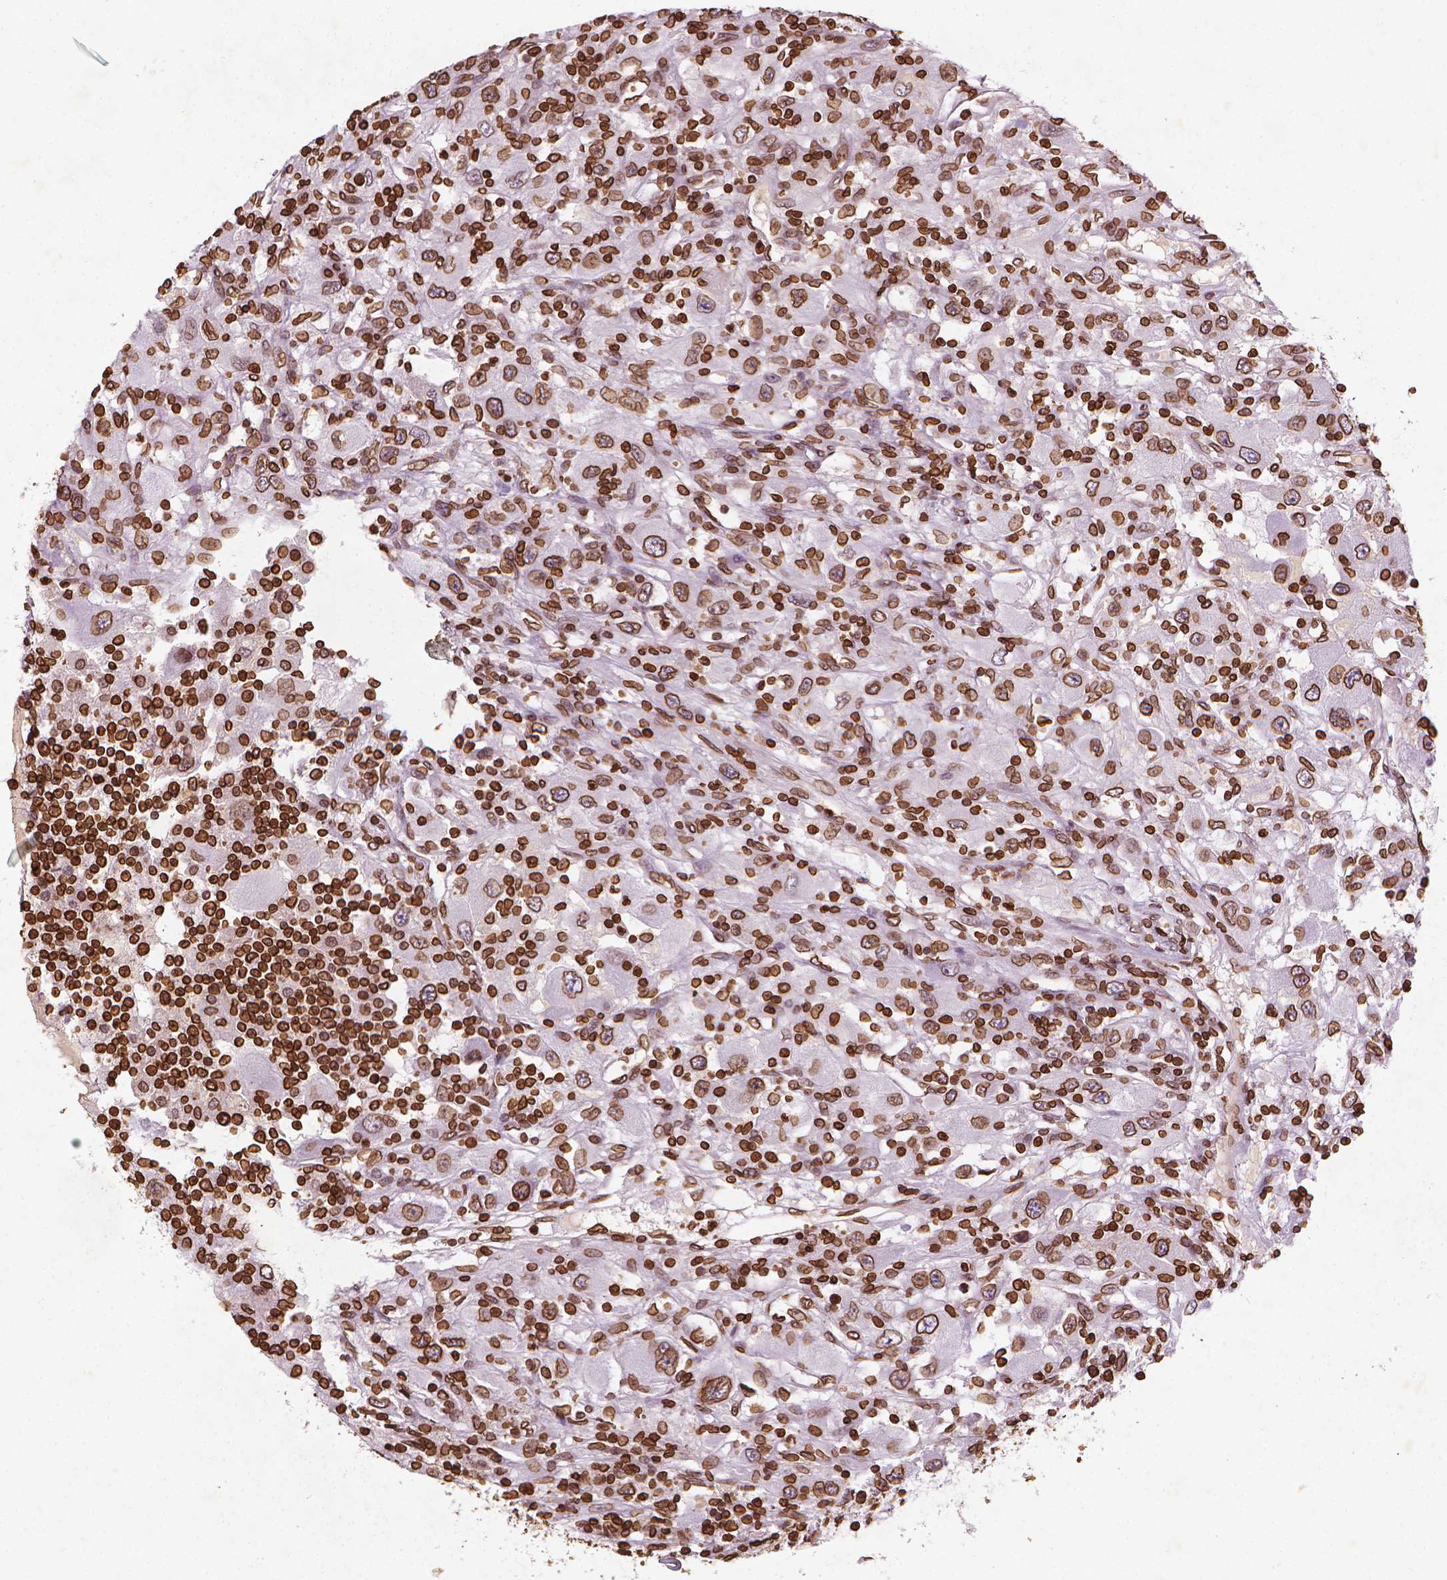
{"staining": {"intensity": "strong", "quantity": ">75%", "location": "cytoplasmic/membranous,nuclear"}, "tissue": "renal cancer", "cell_type": "Tumor cells", "image_type": "cancer", "snomed": [{"axis": "morphology", "description": "Adenocarcinoma, NOS"}, {"axis": "topography", "description": "Kidney"}], "caption": "Immunohistochemistry staining of renal adenocarcinoma, which displays high levels of strong cytoplasmic/membranous and nuclear staining in approximately >75% of tumor cells indicating strong cytoplasmic/membranous and nuclear protein staining. The staining was performed using DAB (3,3'-diaminobenzidine) (brown) for protein detection and nuclei were counterstained in hematoxylin (blue).", "gene": "LMNB1", "patient": {"sex": "female", "age": 67}}